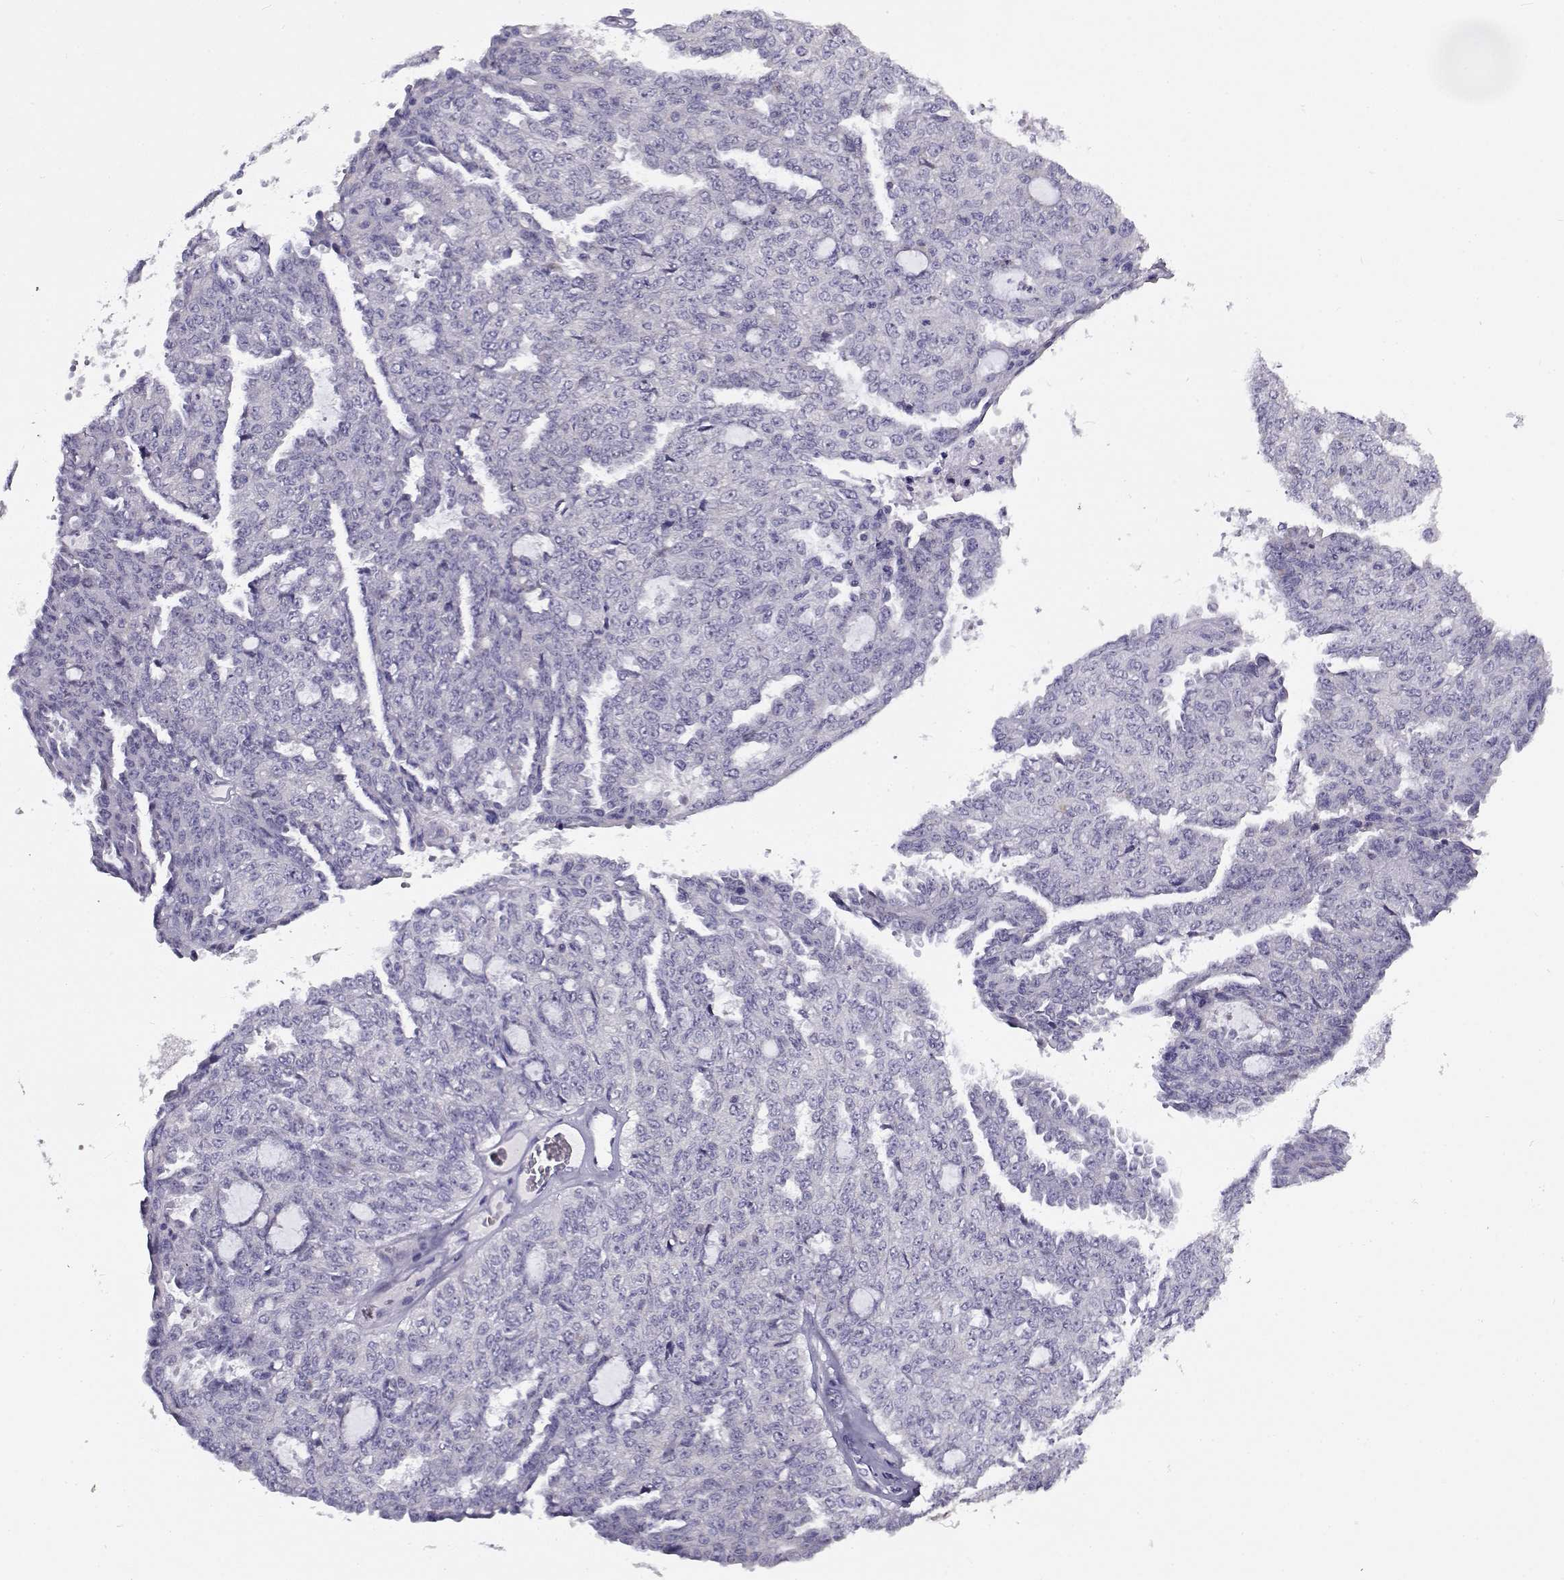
{"staining": {"intensity": "negative", "quantity": "none", "location": "none"}, "tissue": "ovarian cancer", "cell_type": "Tumor cells", "image_type": "cancer", "snomed": [{"axis": "morphology", "description": "Cystadenocarcinoma, serous, NOS"}, {"axis": "topography", "description": "Ovary"}], "caption": "Immunohistochemistry of human ovarian cancer (serous cystadenocarcinoma) shows no expression in tumor cells.", "gene": "FEZF1", "patient": {"sex": "female", "age": 71}}